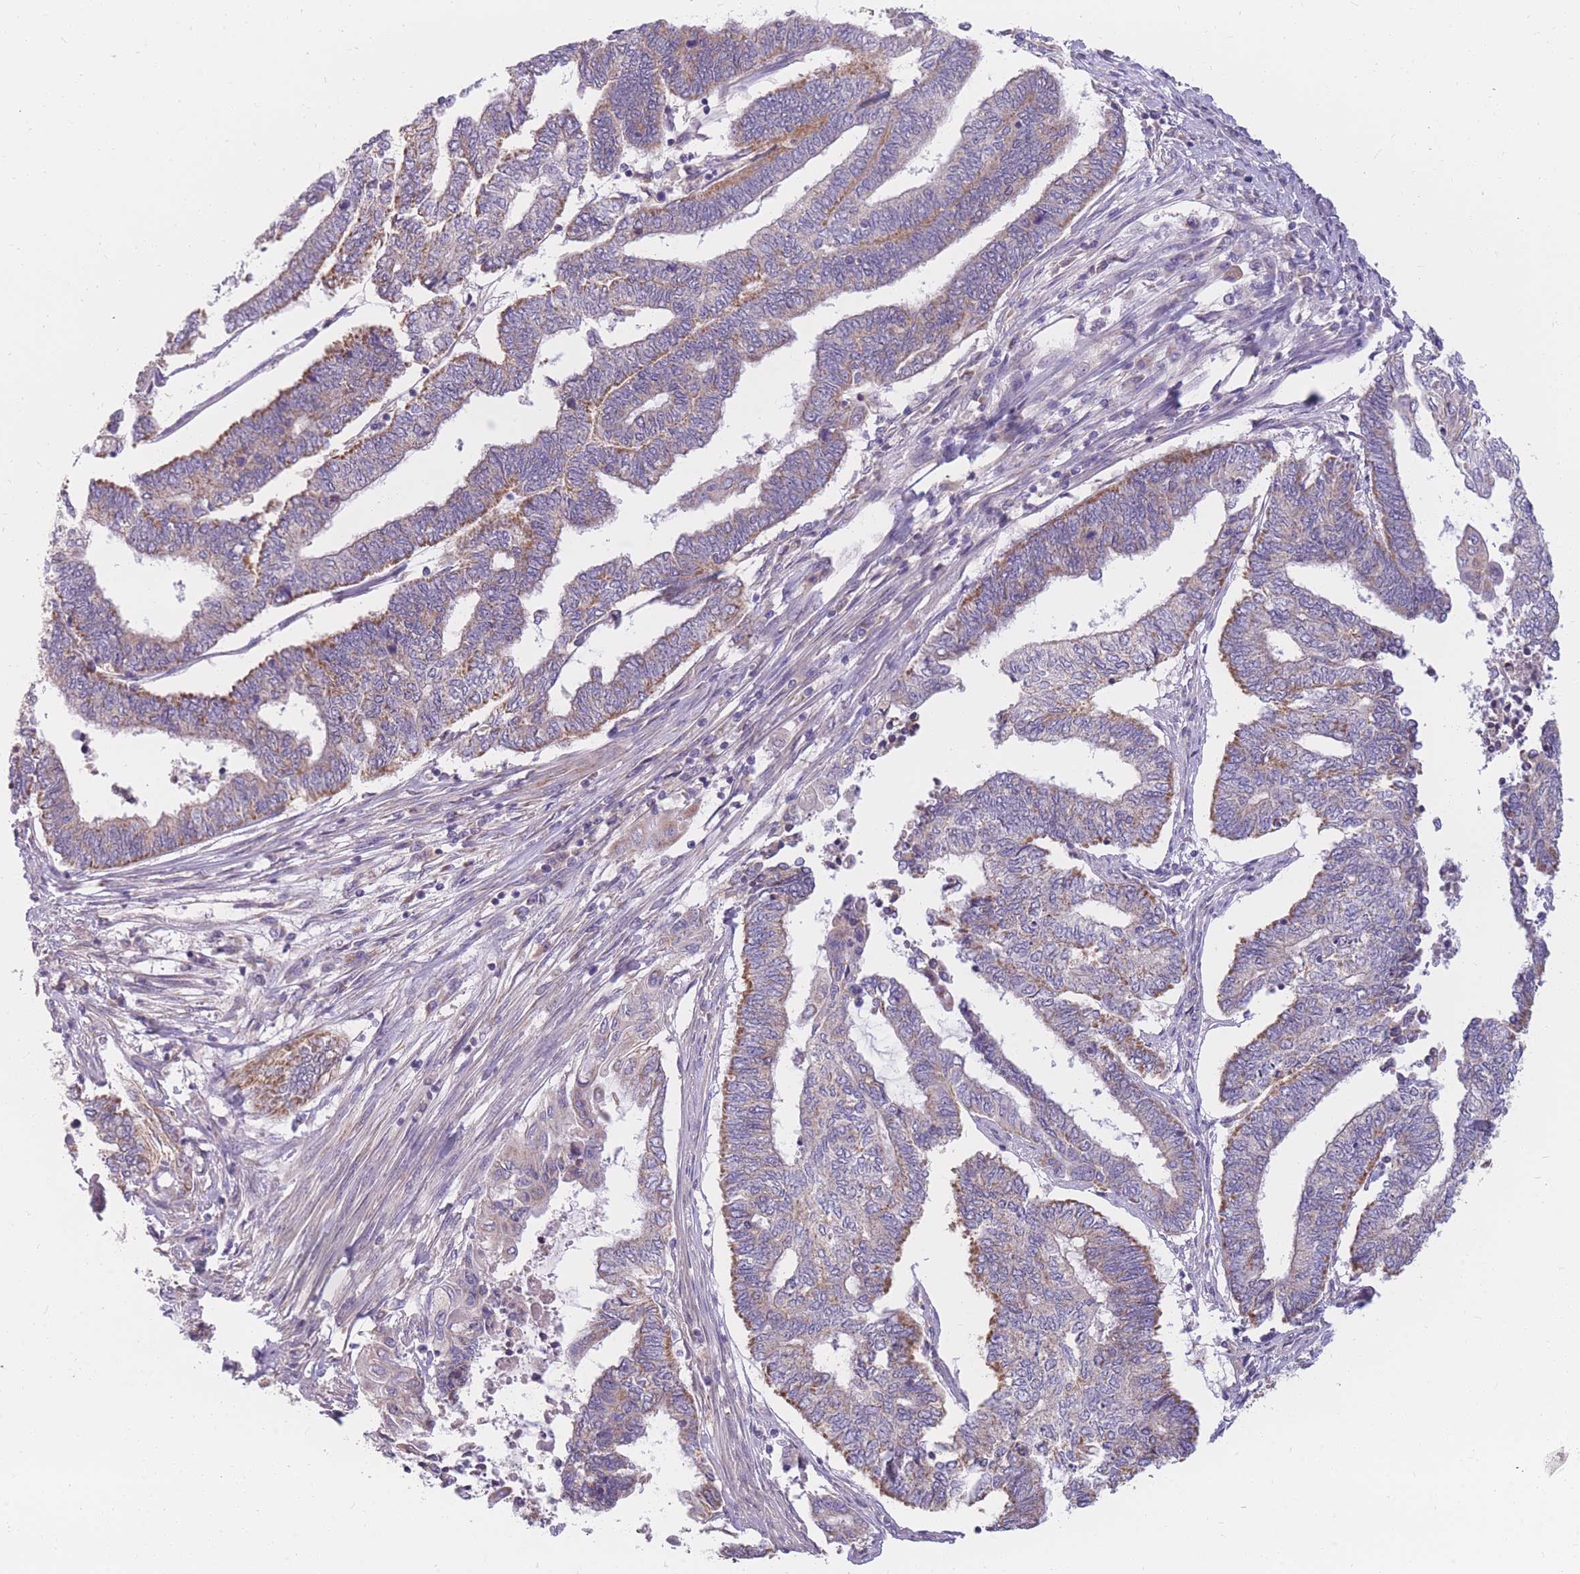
{"staining": {"intensity": "moderate", "quantity": "<25%", "location": "cytoplasmic/membranous"}, "tissue": "endometrial cancer", "cell_type": "Tumor cells", "image_type": "cancer", "snomed": [{"axis": "morphology", "description": "Adenocarcinoma, NOS"}, {"axis": "topography", "description": "Uterus"}, {"axis": "topography", "description": "Endometrium"}], "caption": "Immunohistochemistry (IHC) photomicrograph of endometrial cancer stained for a protein (brown), which demonstrates low levels of moderate cytoplasmic/membranous positivity in approximately <25% of tumor cells.", "gene": "MRPS9", "patient": {"sex": "female", "age": 70}}